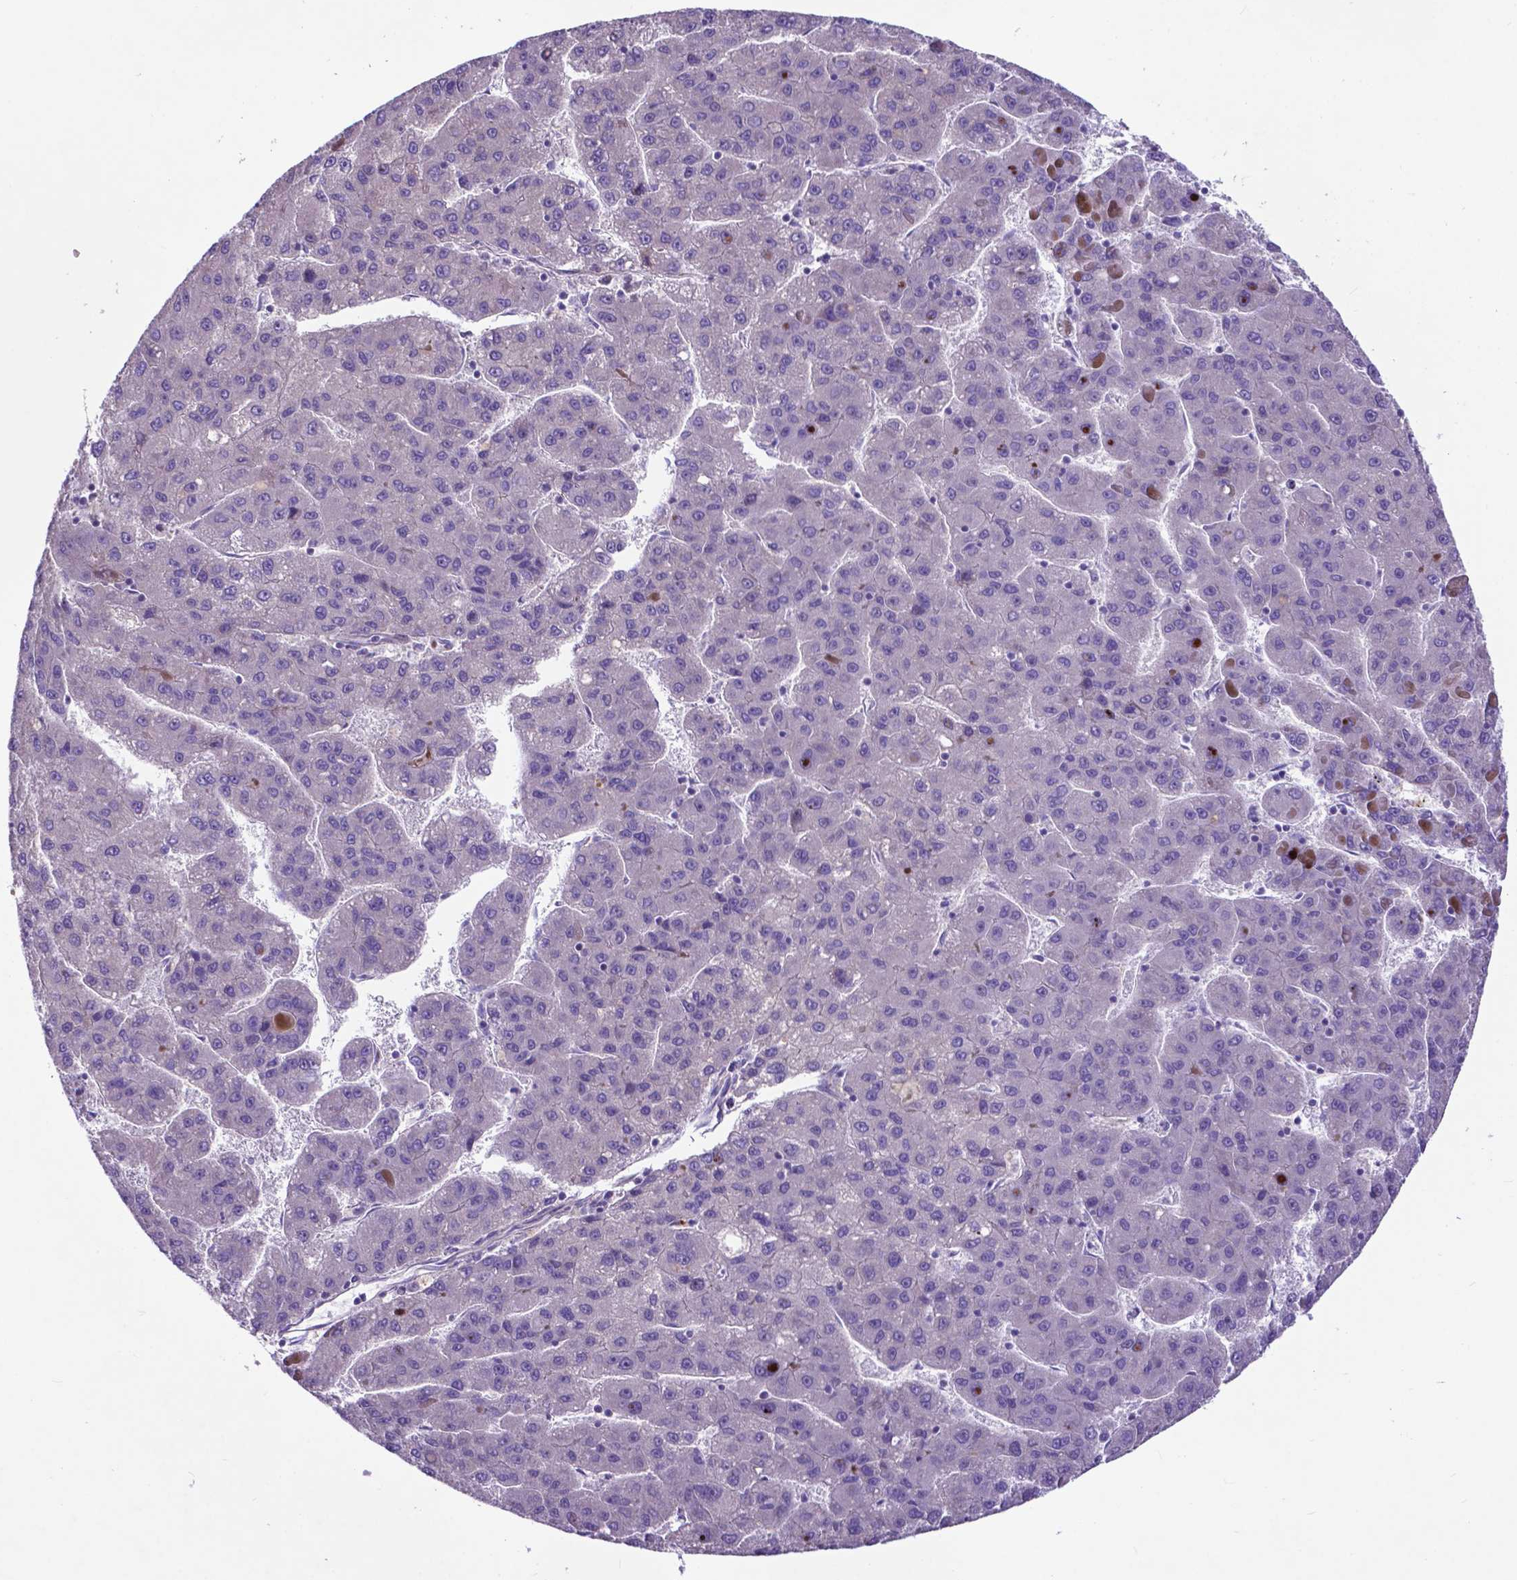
{"staining": {"intensity": "negative", "quantity": "none", "location": "none"}, "tissue": "liver cancer", "cell_type": "Tumor cells", "image_type": "cancer", "snomed": [{"axis": "morphology", "description": "Carcinoma, Hepatocellular, NOS"}, {"axis": "topography", "description": "Liver"}], "caption": "Immunohistochemistry photomicrograph of human hepatocellular carcinoma (liver) stained for a protein (brown), which demonstrates no expression in tumor cells.", "gene": "PFKFB4", "patient": {"sex": "female", "age": 82}}